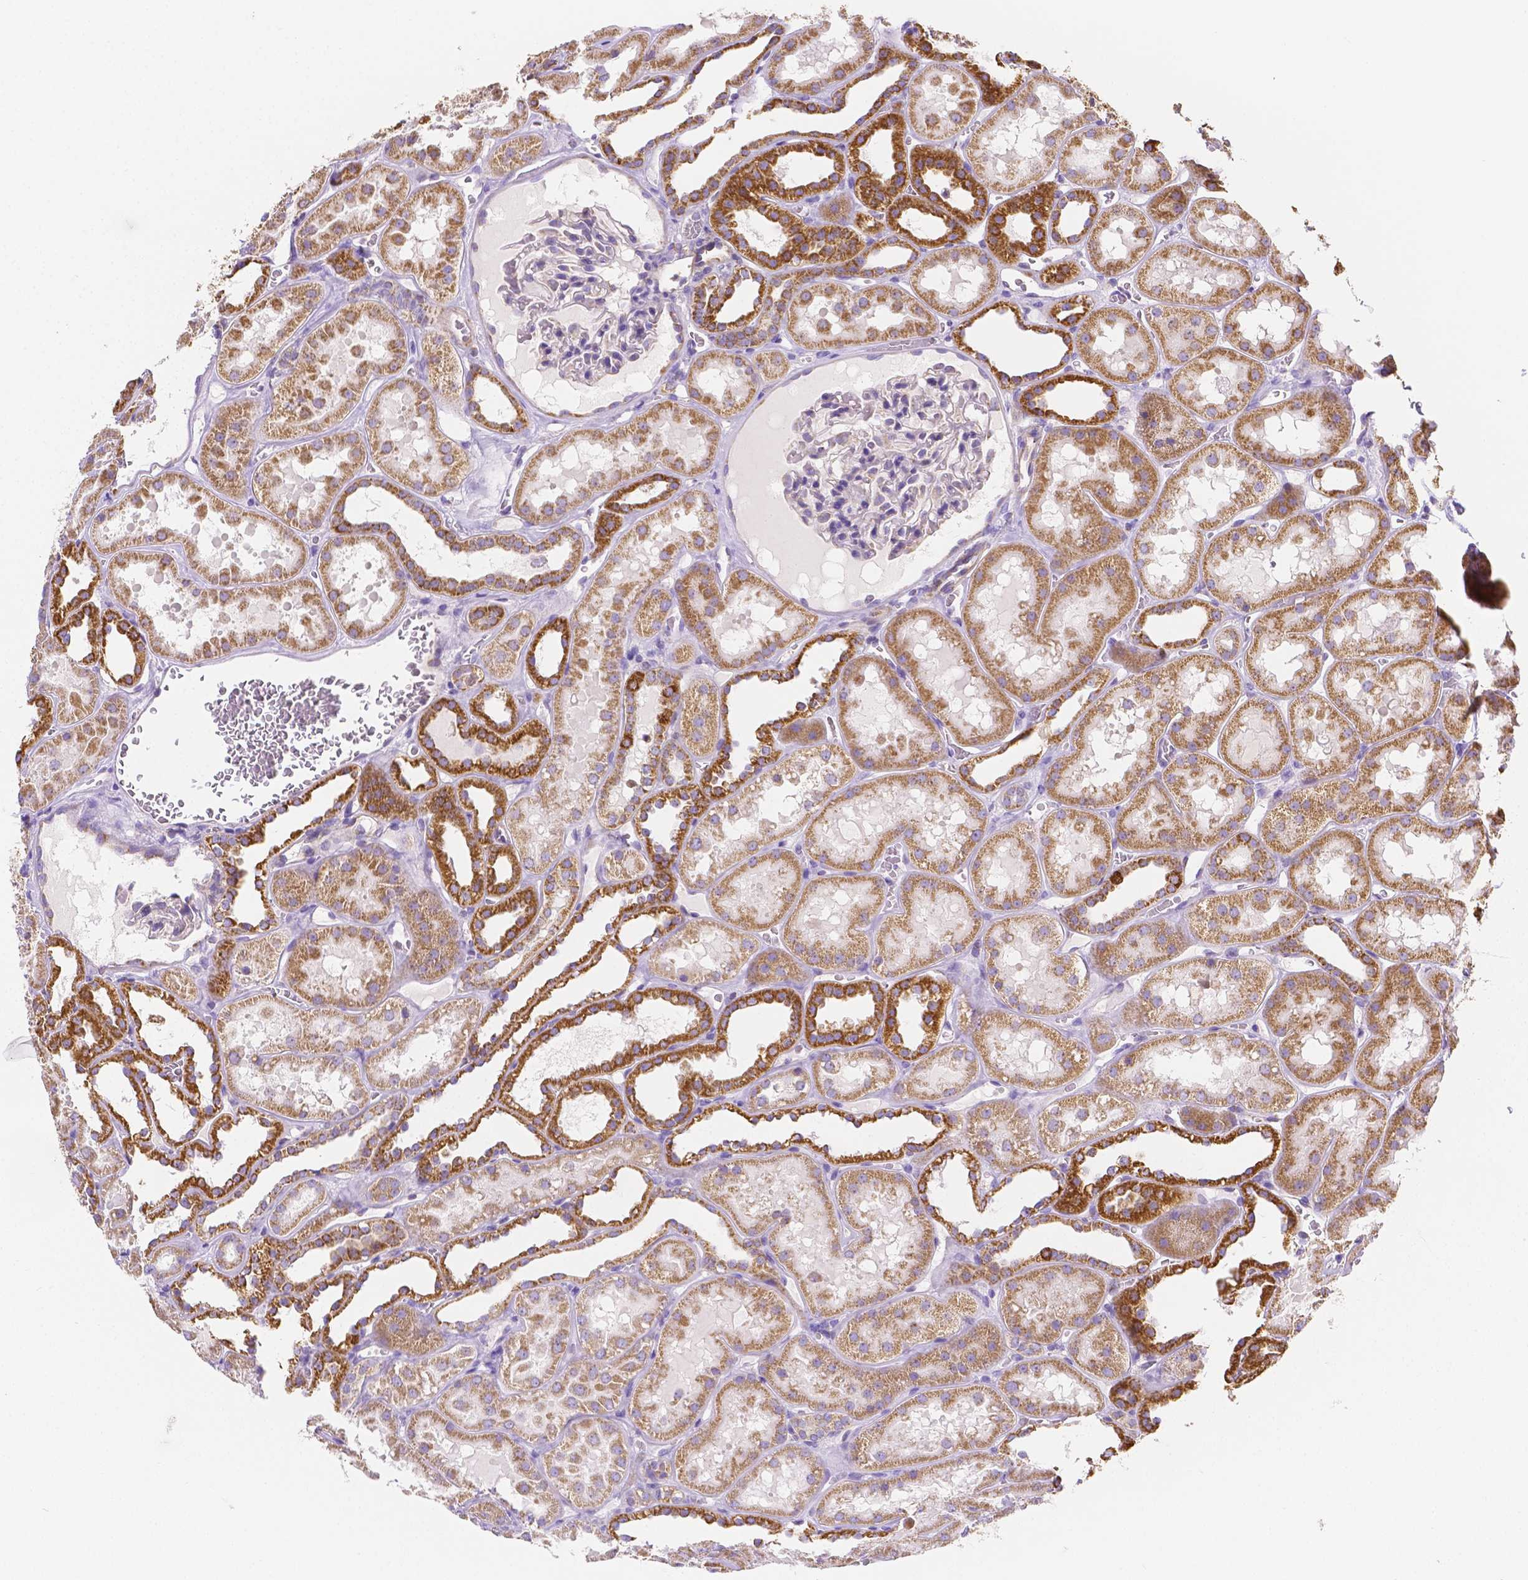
{"staining": {"intensity": "negative", "quantity": "none", "location": "none"}, "tissue": "kidney", "cell_type": "Cells in glomeruli", "image_type": "normal", "snomed": [{"axis": "morphology", "description": "Normal tissue, NOS"}, {"axis": "topography", "description": "Kidney"}], "caption": "There is no significant staining in cells in glomeruli of kidney. The staining is performed using DAB (3,3'-diaminobenzidine) brown chromogen with nuclei counter-stained in using hematoxylin.", "gene": "SGTB", "patient": {"sex": "female", "age": 41}}